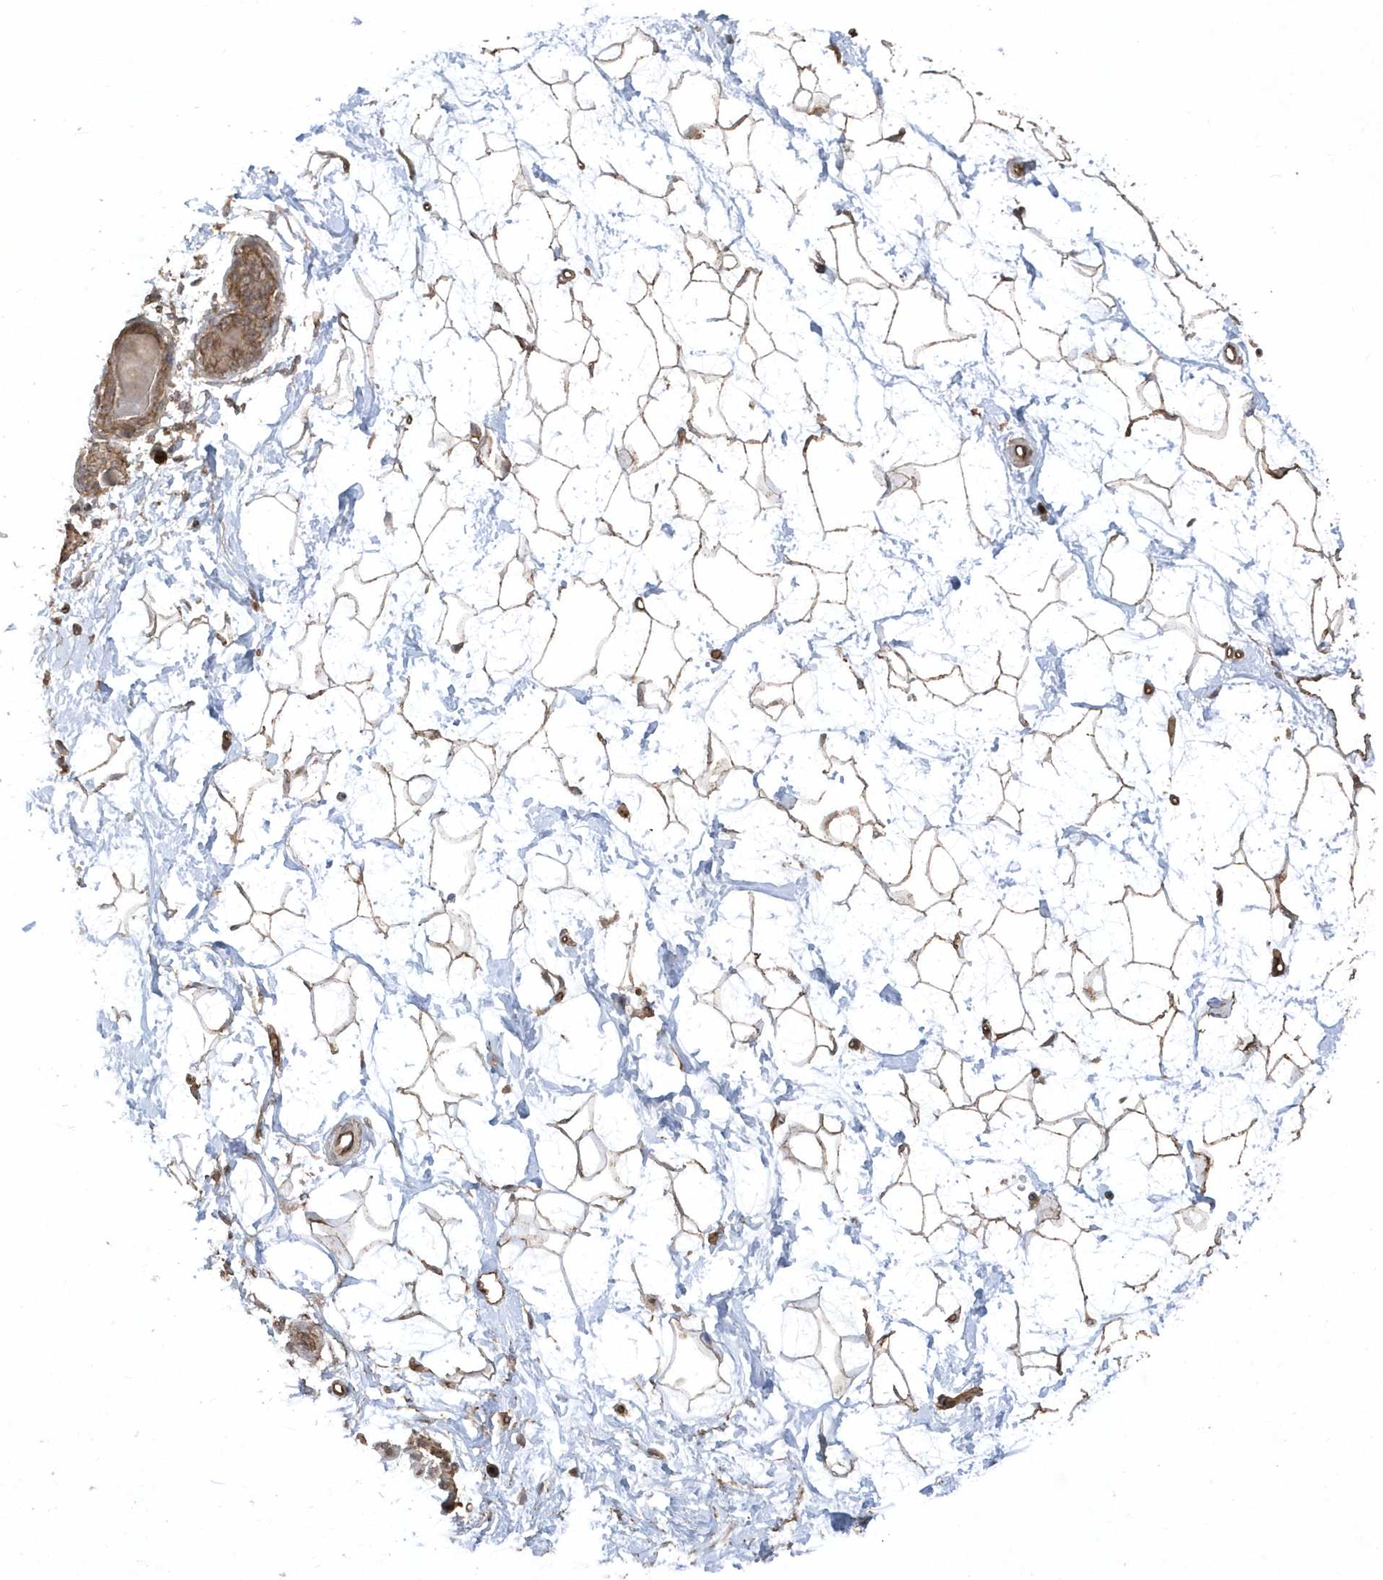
{"staining": {"intensity": "moderate", "quantity": ">75%", "location": "cytoplasmic/membranous"}, "tissue": "breast", "cell_type": "Adipocytes", "image_type": "normal", "snomed": [{"axis": "morphology", "description": "Normal tissue, NOS"}, {"axis": "topography", "description": "Breast"}], "caption": "Immunohistochemical staining of unremarkable breast displays medium levels of moderate cytoplasmic/membranous positivity in about >75% of adipocytes. Using DAB (3,3'-diaminobenzidine) (brown) and hematoxylin (blue) stains, captured at high magnification using brightfield microscopy.", "gene": "HERPUD1", "patient": {"sex": "female", "age": 45}}